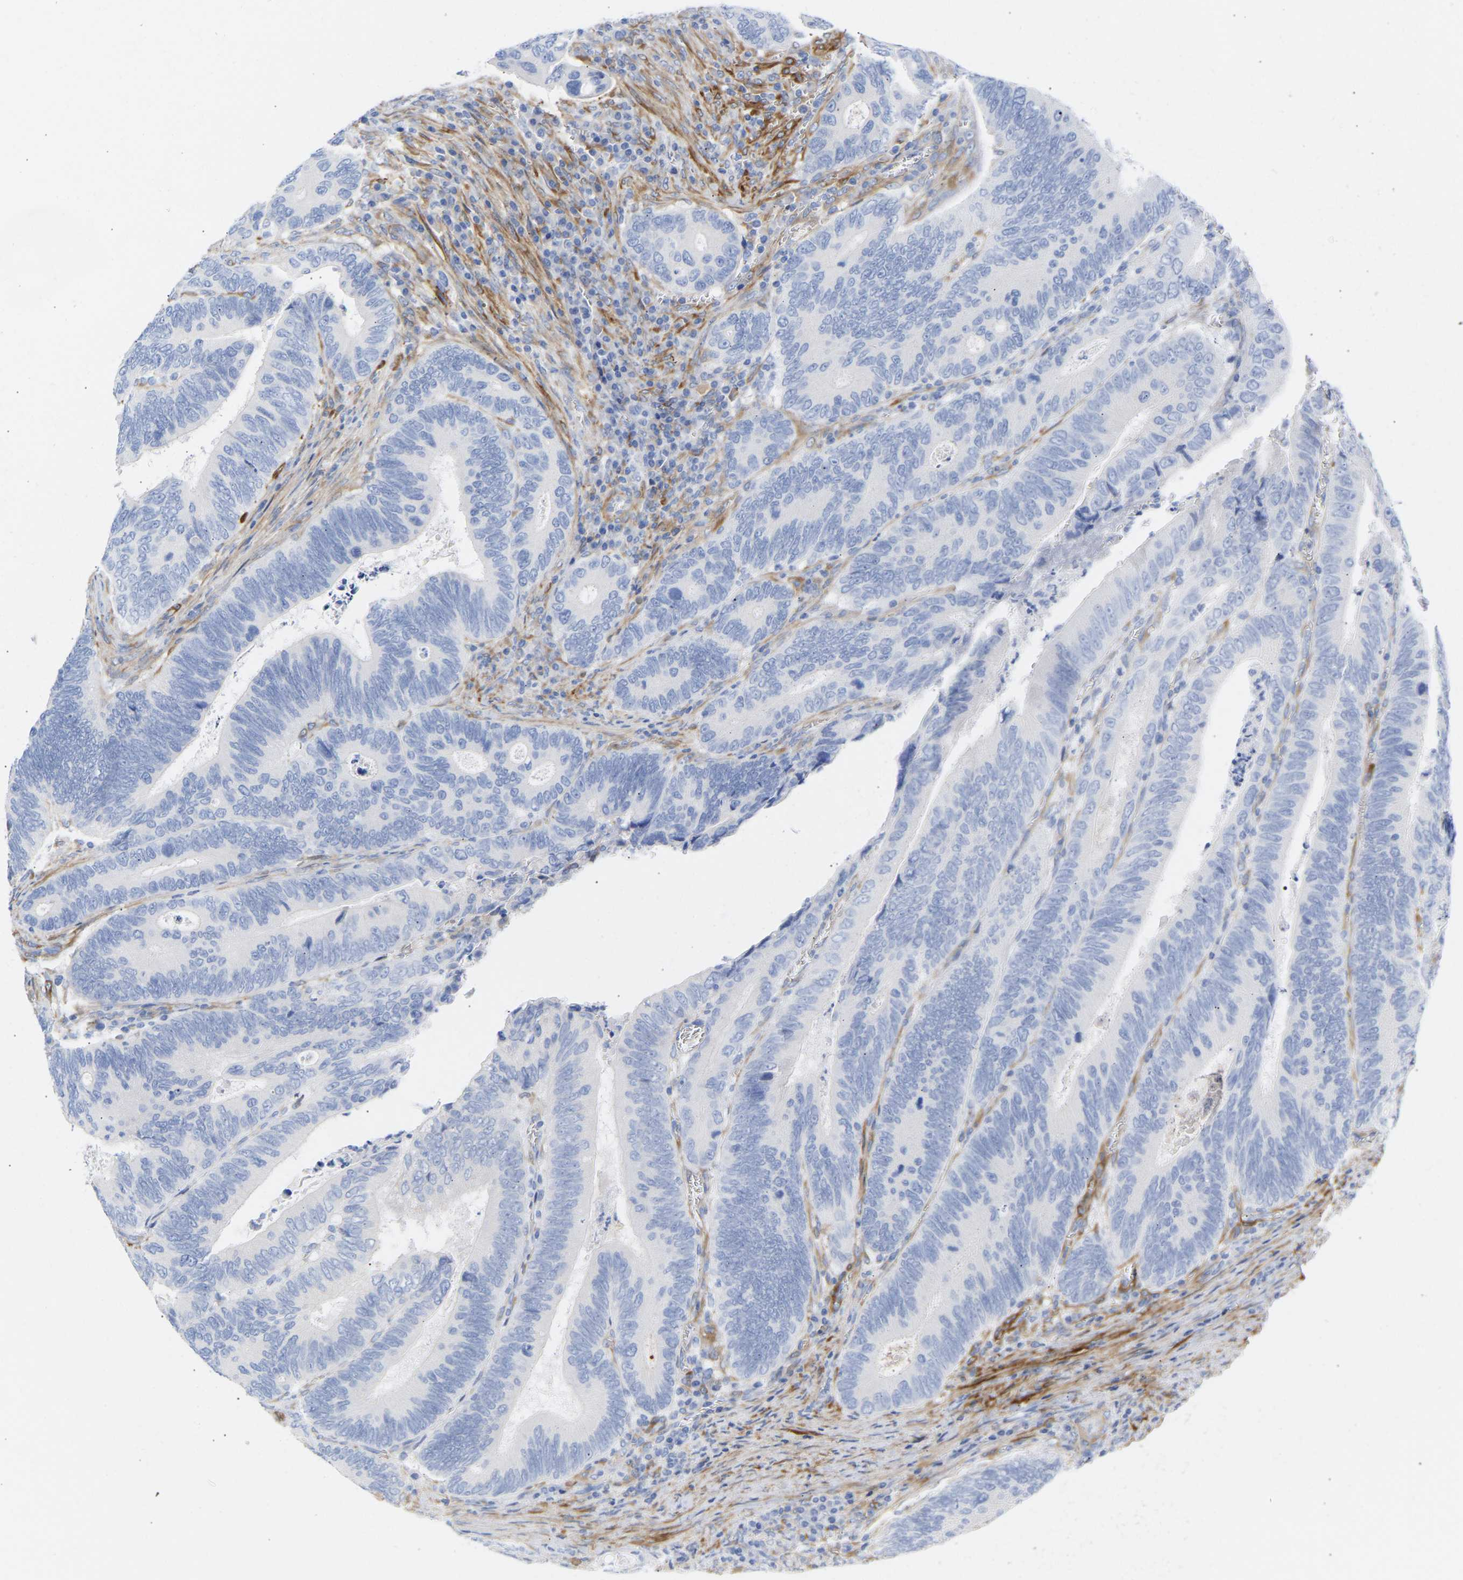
{"staining": {"intensity": "negative", "quantity": "none", "location": "none"}, "tissue": "colorectal cancer", "cell_type": "Tumor cells", "image_type": "cancer", "snomed": [{"axis": "morphology", "description": "Inflammation, NOS"}, {"axis": "morphology", "description": "Adenocarcinoma, NOS"}, {"axis": "topography", "description": "Colon"}], "caption": "This is an immunohistochemistry (IHC) histopathology image of colorectal adenocarcinoma. There is no staining in tumor cells.", "gene": "AMPH", "patient": {"sex": "male", "age": 72}}